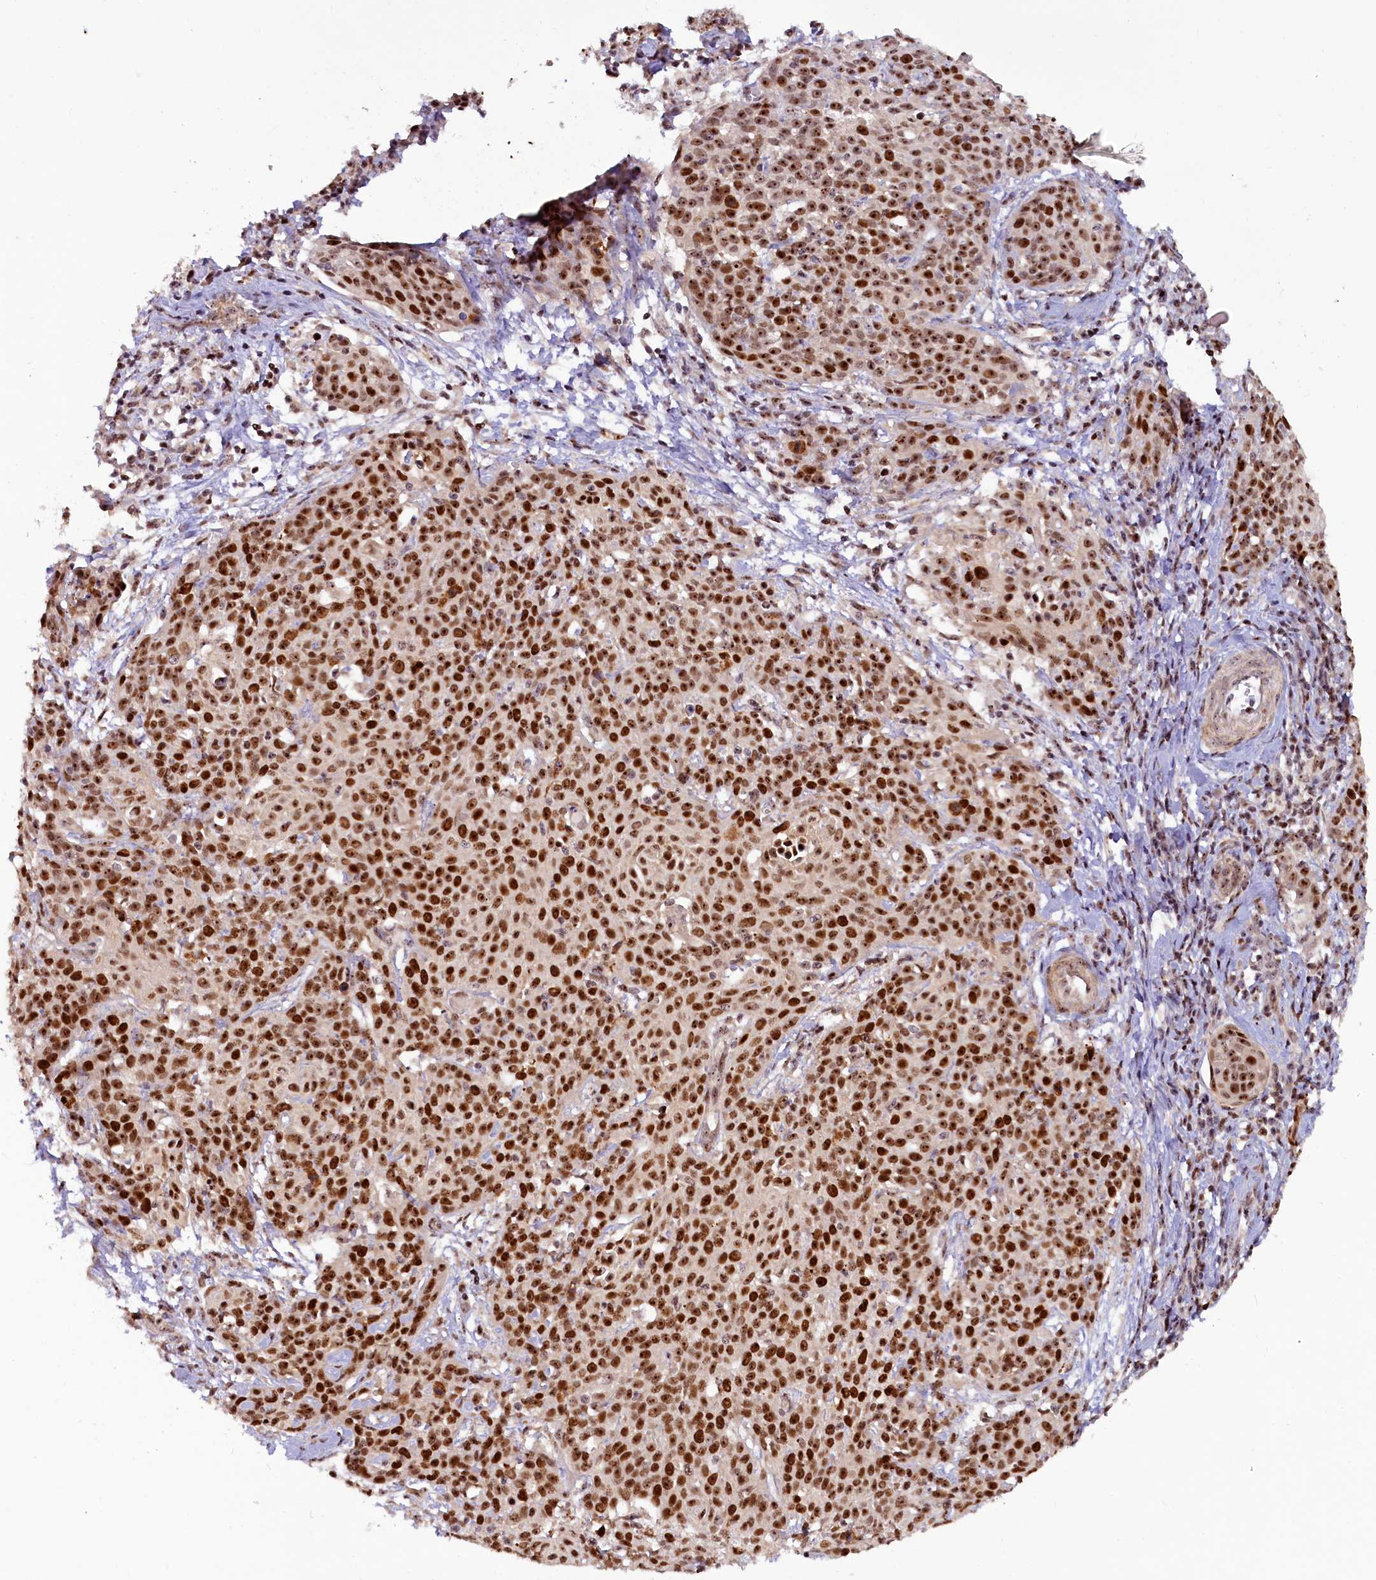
{"staining": {"intensity": "strong", "quantity": ">75%", "location": "nuclear"}, "tissue": "cervical cancer", "cell_type": "Tumor cells", "image_type": "cancer", "snomed": [{"axis": "morphology", "description": "Squamous cell carcinoma, NOS"}, {"axis": "topography", "description": "Cervix"}], "caption": "Cervical cancer was stained to show a protein in brown. There is high levels of strong nuclear positivity in approximately >75% of tumor cells.", "gene": "TCOF1", "patient": {"sex": "female", "age": 38}}